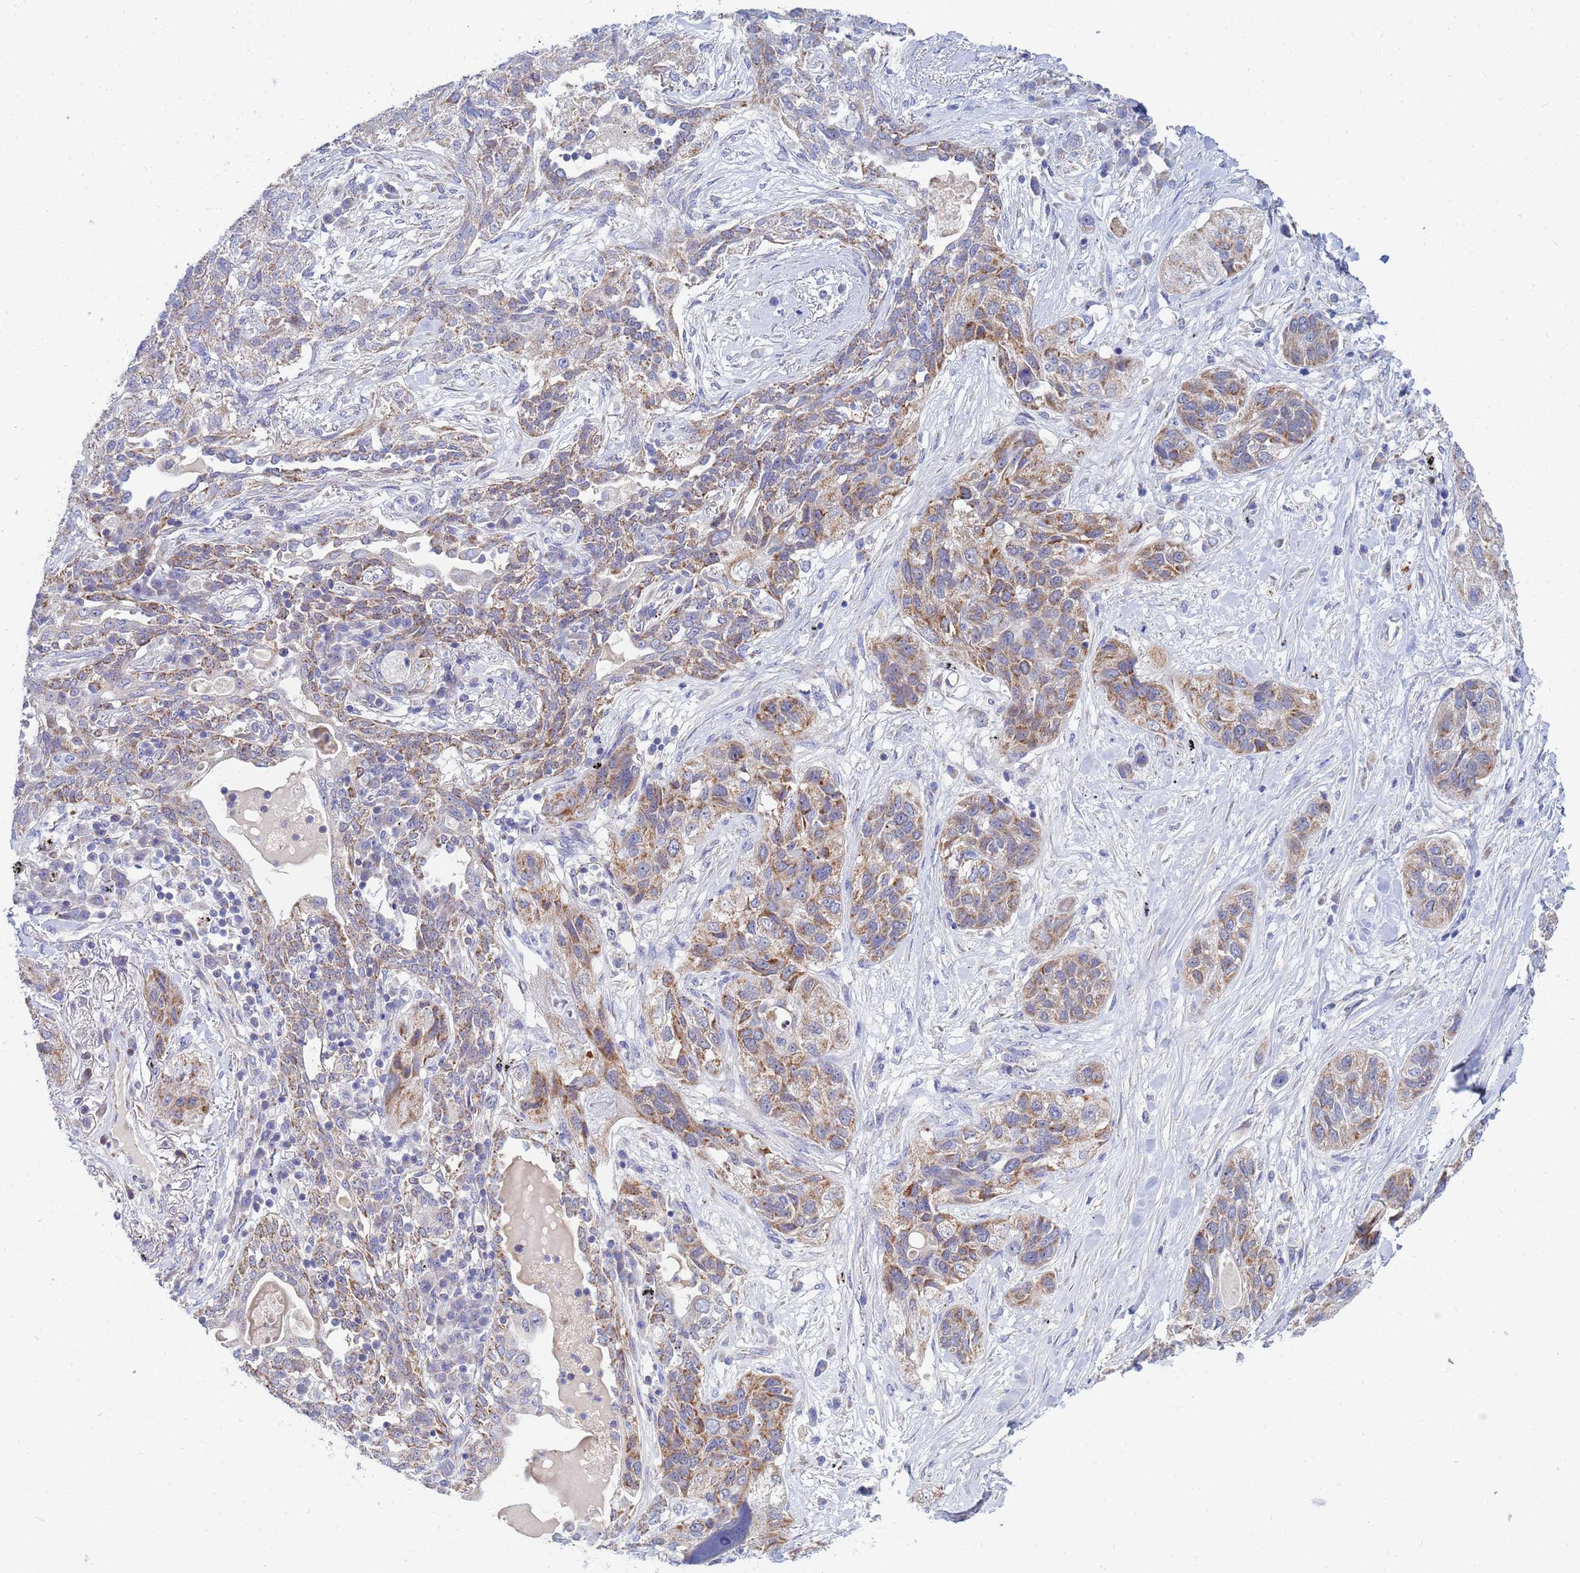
{"staining": {"intensity": "moderate", "quantity": ">75%", "location": "cytoplasmic/membranous"}, "tissue": "lung cancer", "cell_type": "Tumor cells", "image_type": "cancer", "snomed": [{"axis": "morphology", "description": "Squamous cell carcinoma, NOS"}, {"axis": "topography", "description": "Lung"}], "caption": "IHC (DAB (3,3'-diaminobenzidine)) staining of lung squamous cell carcinoma reveals moderate cytoplasmic/membranous protein expression in about >75% of tumor cells.", "gene": "SDR39U1", "patient": {"sex": "female", "age": 70}}